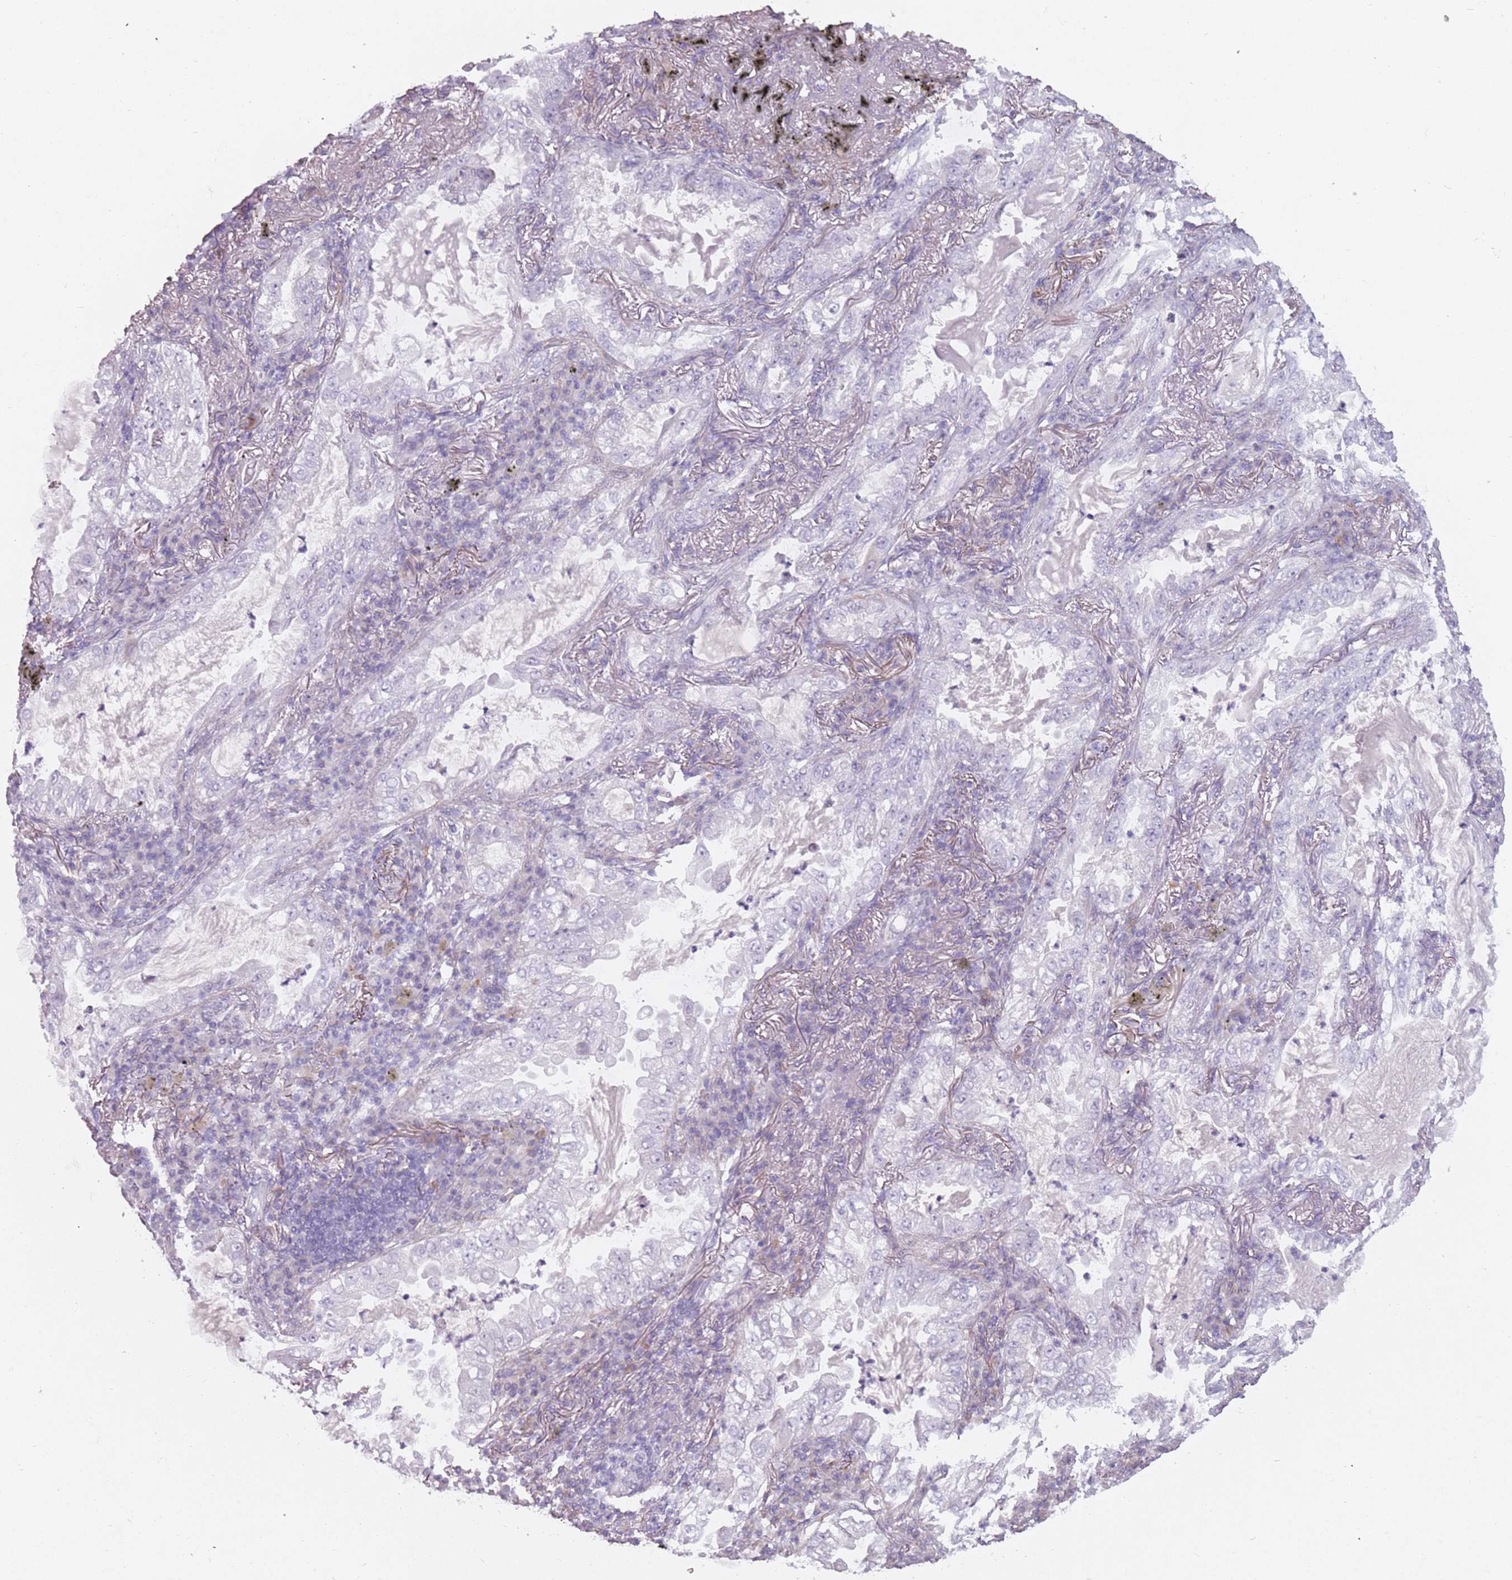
{"staining": {"intensity": "negative", "quantity": "none", "location": "none"}, "tissue": "lung cancer", "cell_type": "Tumor cells", "image_type": "cancer", "snomed": [{"axis": "morphology", "description": "Adenocarcinoma, NOS"}, {"axis": "topography", "description": "Lung"}], "caption": "There is no significant expression in tumor cells of lung cancer (adenocarcinoma).", "gene": "DDX4", "patient": {"sex": "female", "age": 73}}